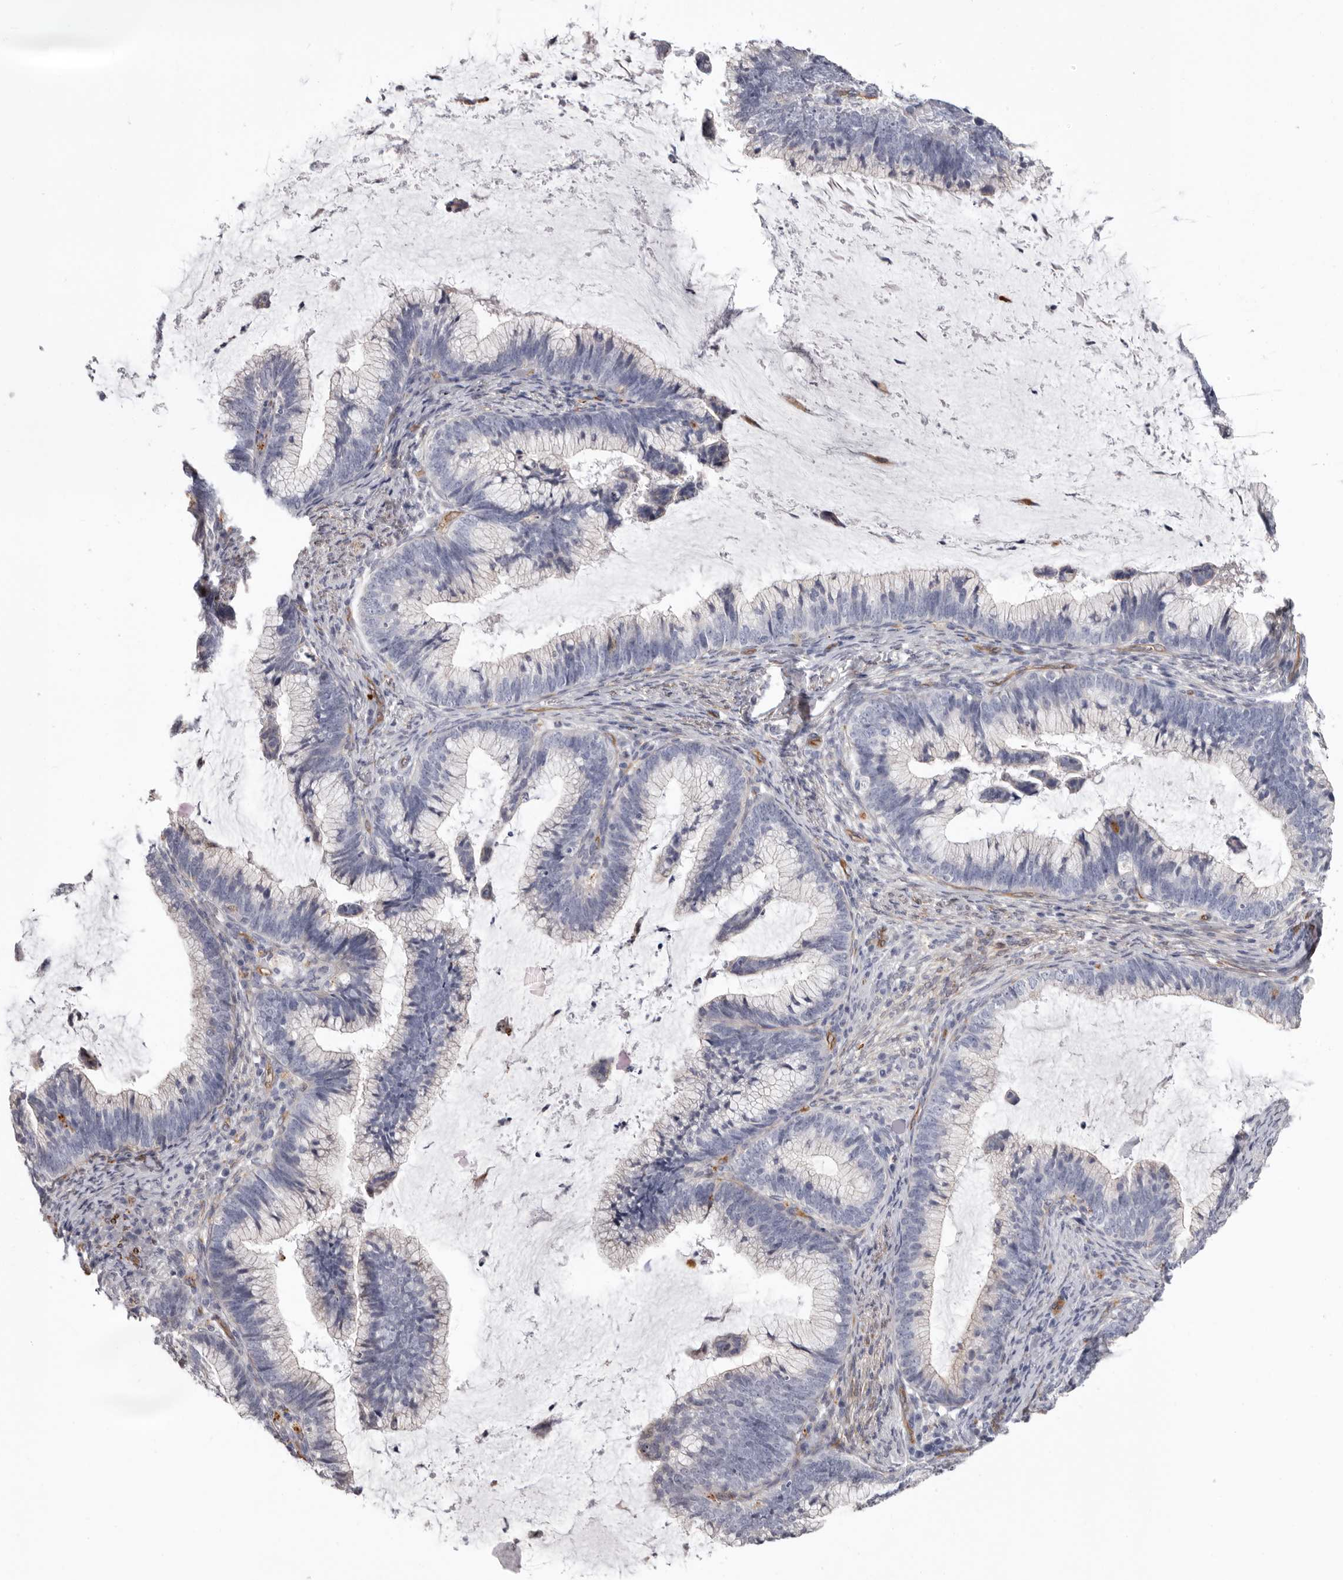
{"staining": {"intensity": "negative", "quantity": "none", "location": "none"}, "tissue": "cervical cancer", "cell_type": "Tumor cells", "image_type": "cancer", "snomed": [{"axis": "morphology", "description": "Adenocarcinoma, NOS"}, {"axis": "topography", "description": "Cervix"}], "caption": "This is a image of immunohistochemistry (IHC) staining of cervical cancer, which shows no positivity in tumor cells.", "gene": "ADGRL4", "patient": {"sex": "female", "age": 36}}